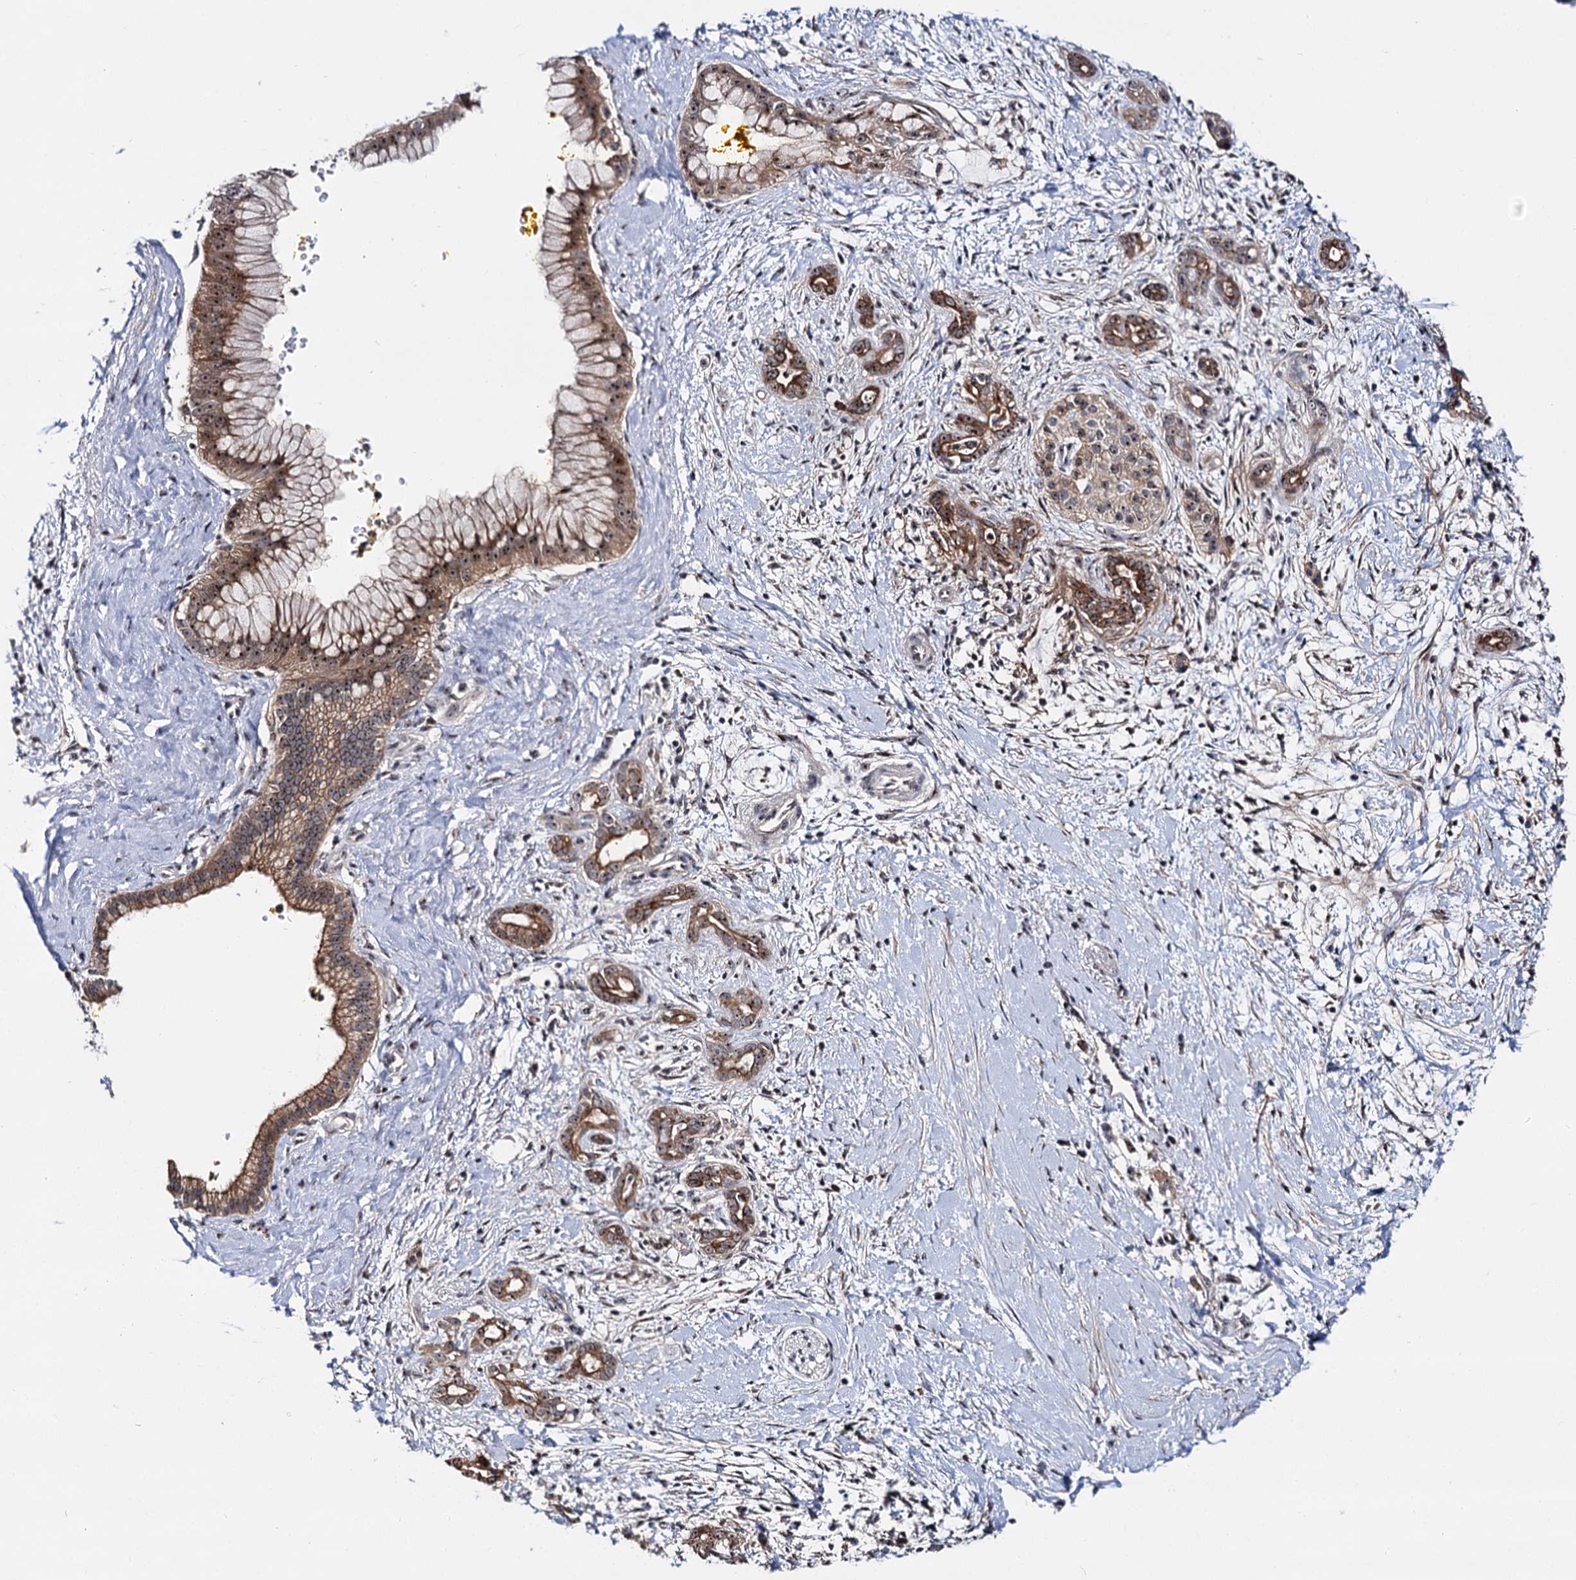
{"staining": {"intensity": "moderate", "quantity": ">75%", "location": "cytoplasmic/membranous,nuclear"}, "tissue": "pancreatic cancer", "cell_type": "Tumor cells", "image_type": "cancer", "snomed": [{"axis": "morphology", "description": "Adenocarcinoma, NOS"}, {"axis": "topography", "description": "Pancreas"}], "caption": "A histopathology image showing moderate cytoplasmic/membranous and nuclear expression in about >75% of tumor cells in pancreatic cancer (adenocarcinoma), as visualized by brown immunohistochemical staining.", "gene": "SUPT20H", "patient": {"sex": "male", "age": 58}}